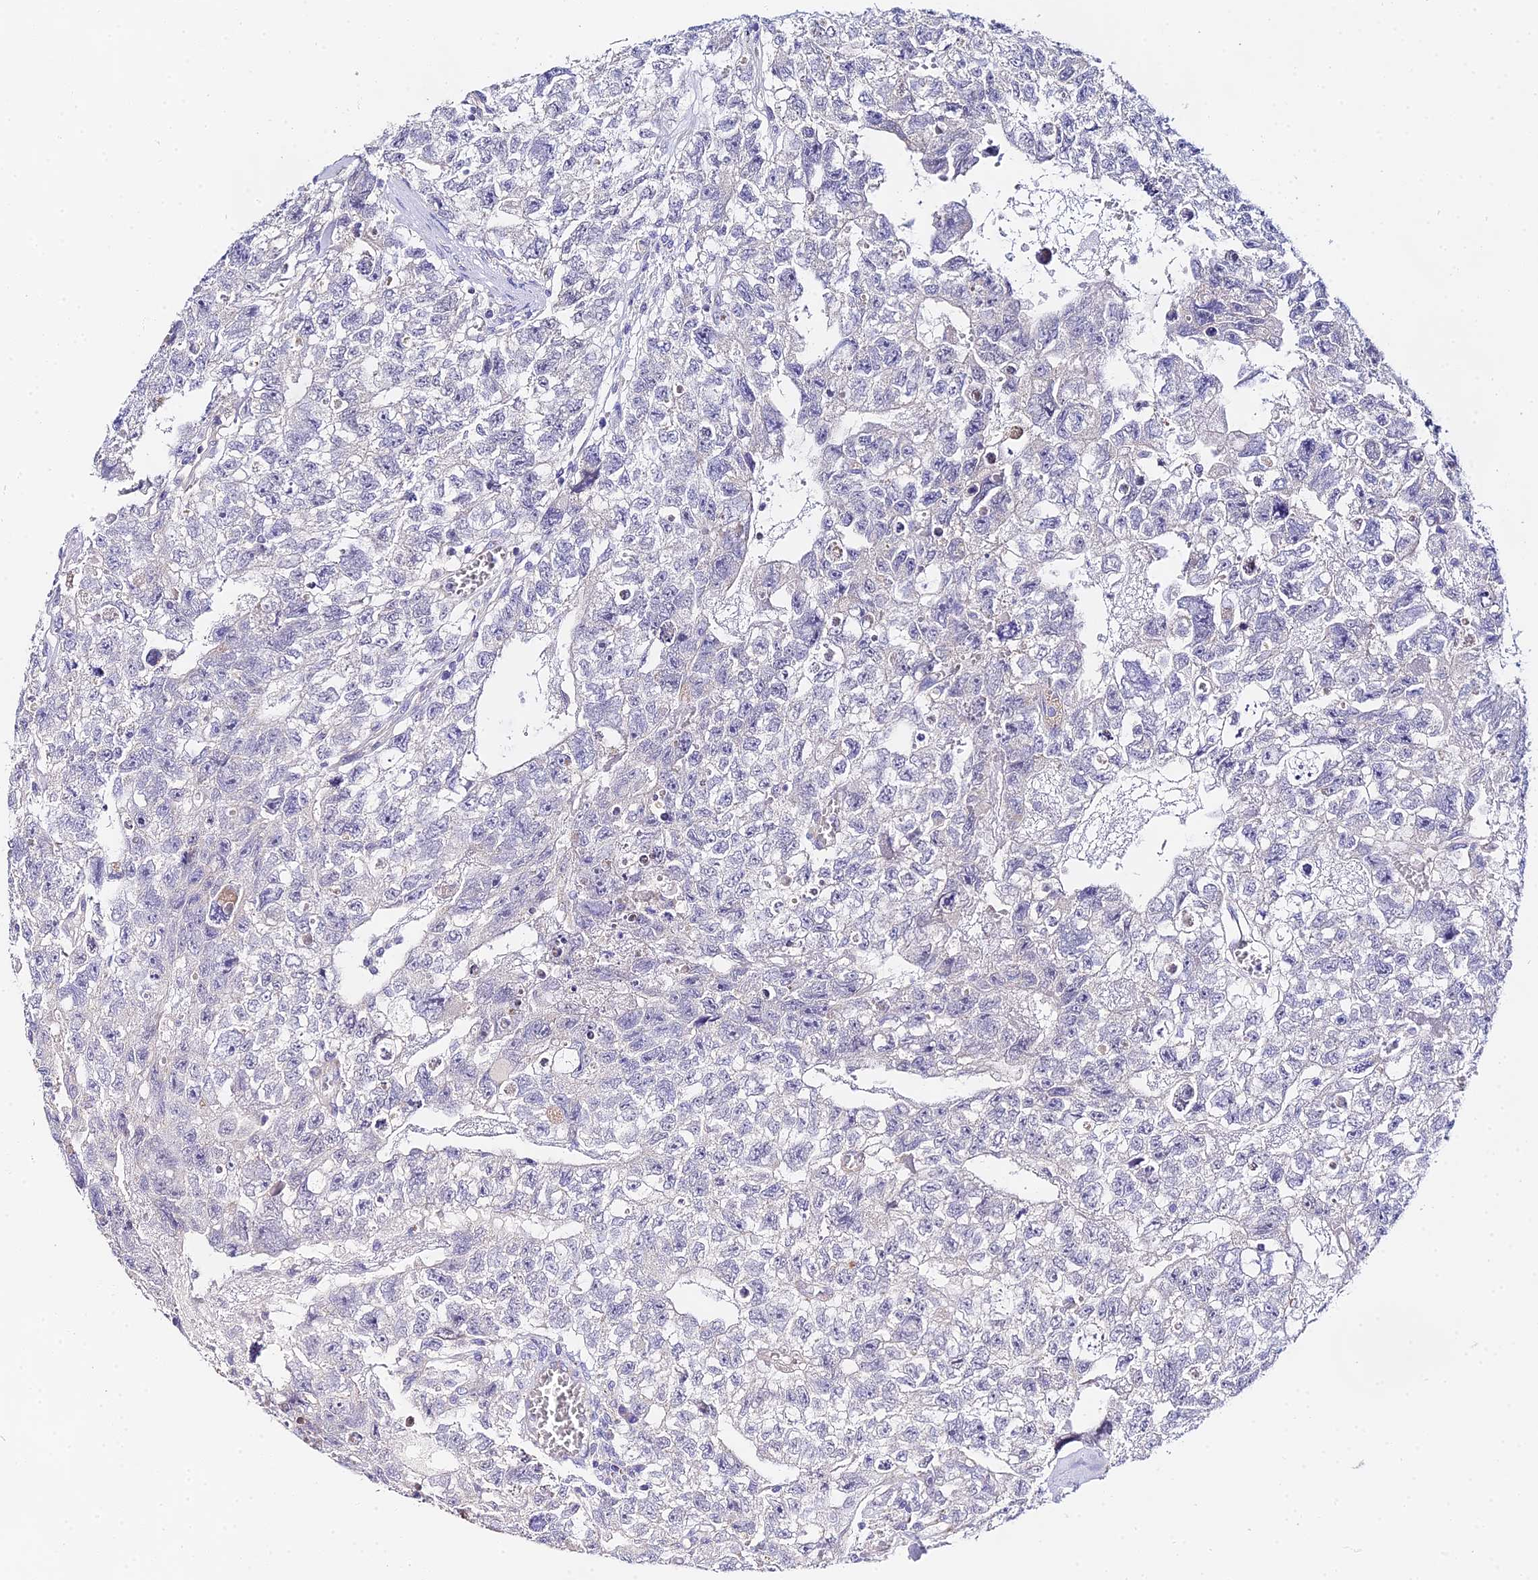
{"staining": {"intensity": "negative", "quantity": "none", "location": "none"}, "tissue": "testis cancer", "cell_type": "Tumor cells", "image_type": "cancer", "snomed": [{"axis": "morphology", "description": "Carcinoma, Embryonal, NOS"}, {"axis": "topography", "description": "Testis"}], "caption": "An immunohistochemistry photomicrograph of embryonal carcinoma (testis) is shown. There is no staining in tumor cells of embryonal carcinoma (testis).", "gene": "PPP2R2C", "patient": {"sex": "male", "age": 26}}